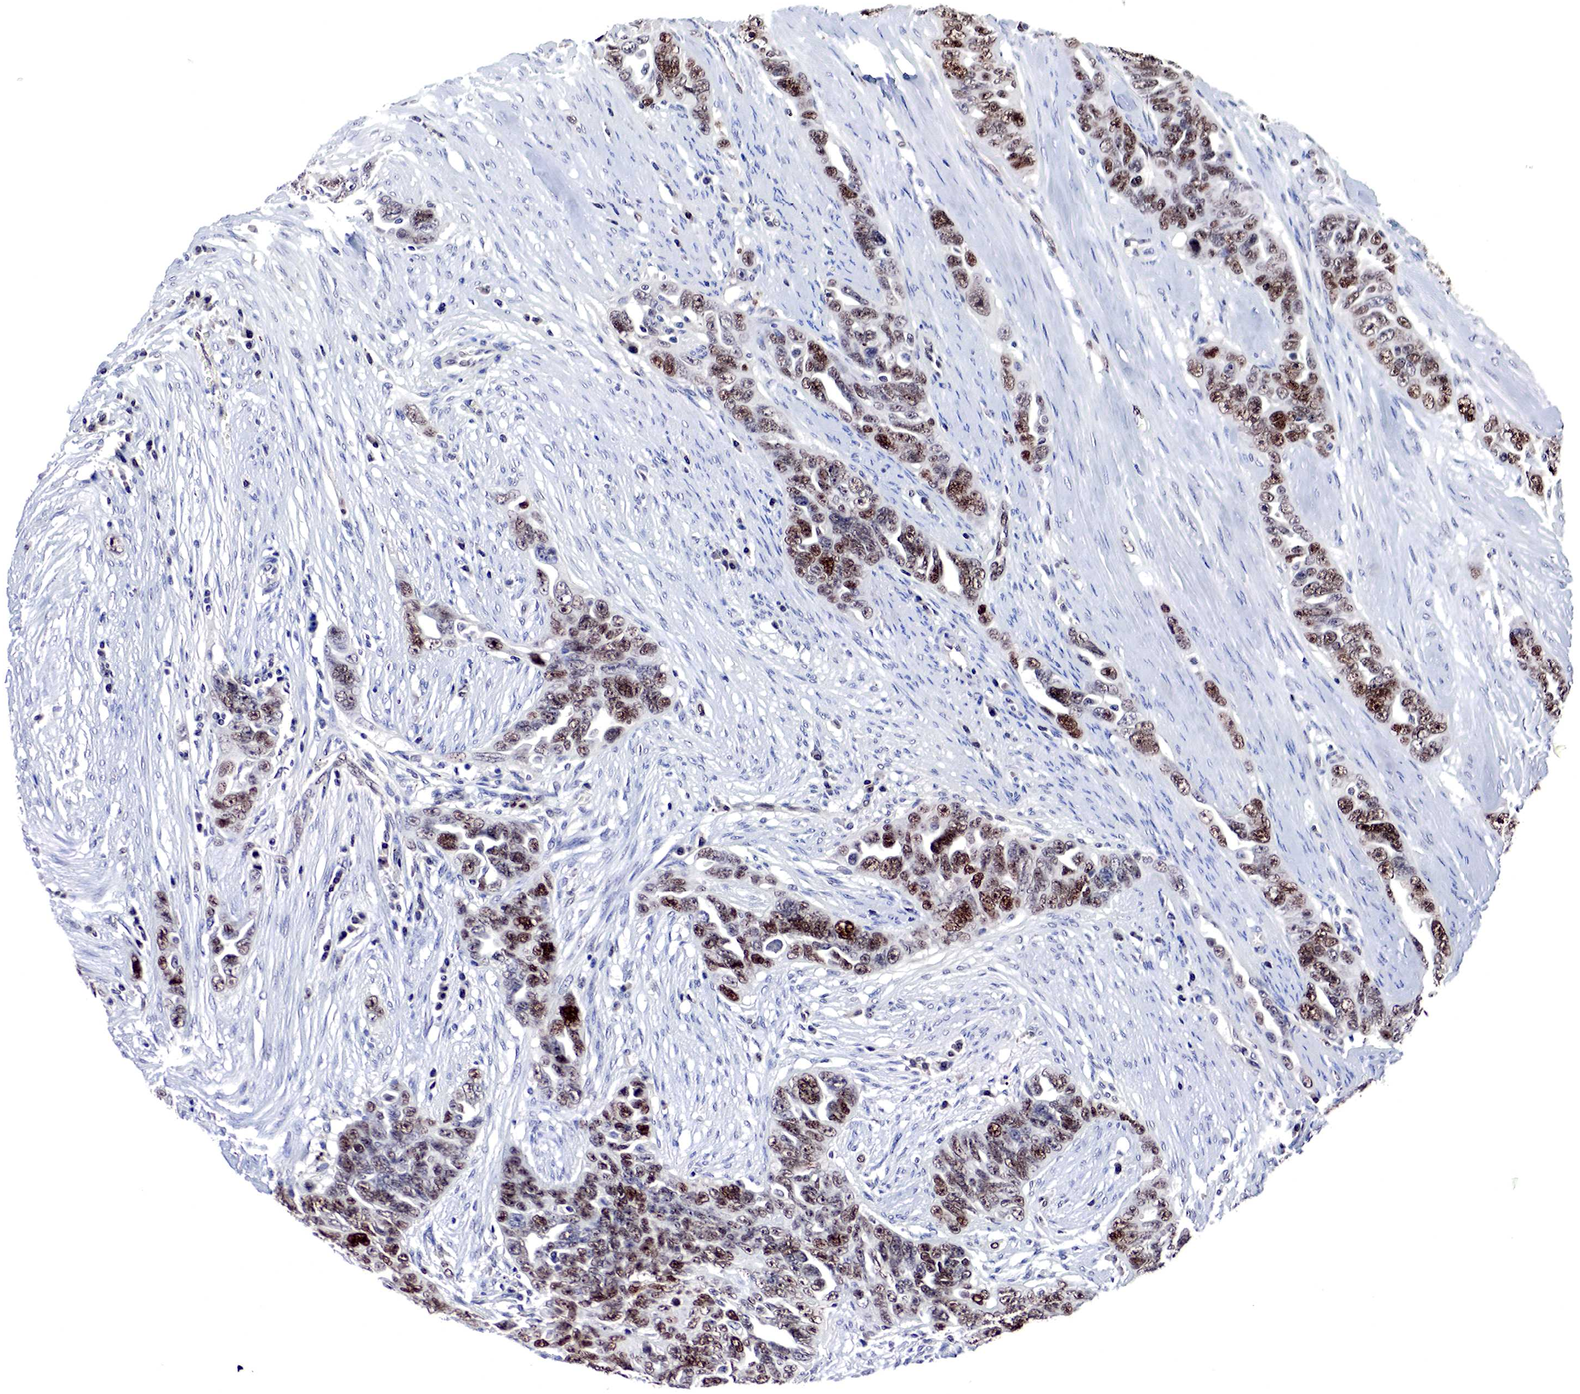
{"staining": {"intensity": "strong", "quantity": ">75%", "location": "nuclear"}, "tissue": "ovarian cancer", "cell_type": "Tumor cells", "image_type": "cancer", "snomed": [{"axis": "morphology", "description": "Cystadenocarcinoma, serous, NOS"}, {"axis": "topography", "description": "Ovary"}], "caption": "Approximately >75% of tumor cells in human ovarian serous cystadenocarcinoma show strong nuclear protein expression as visualized by brown immunohistochemical staining.", "gene": "DACH2", "patient": {"sex": "female", "age": 63}}